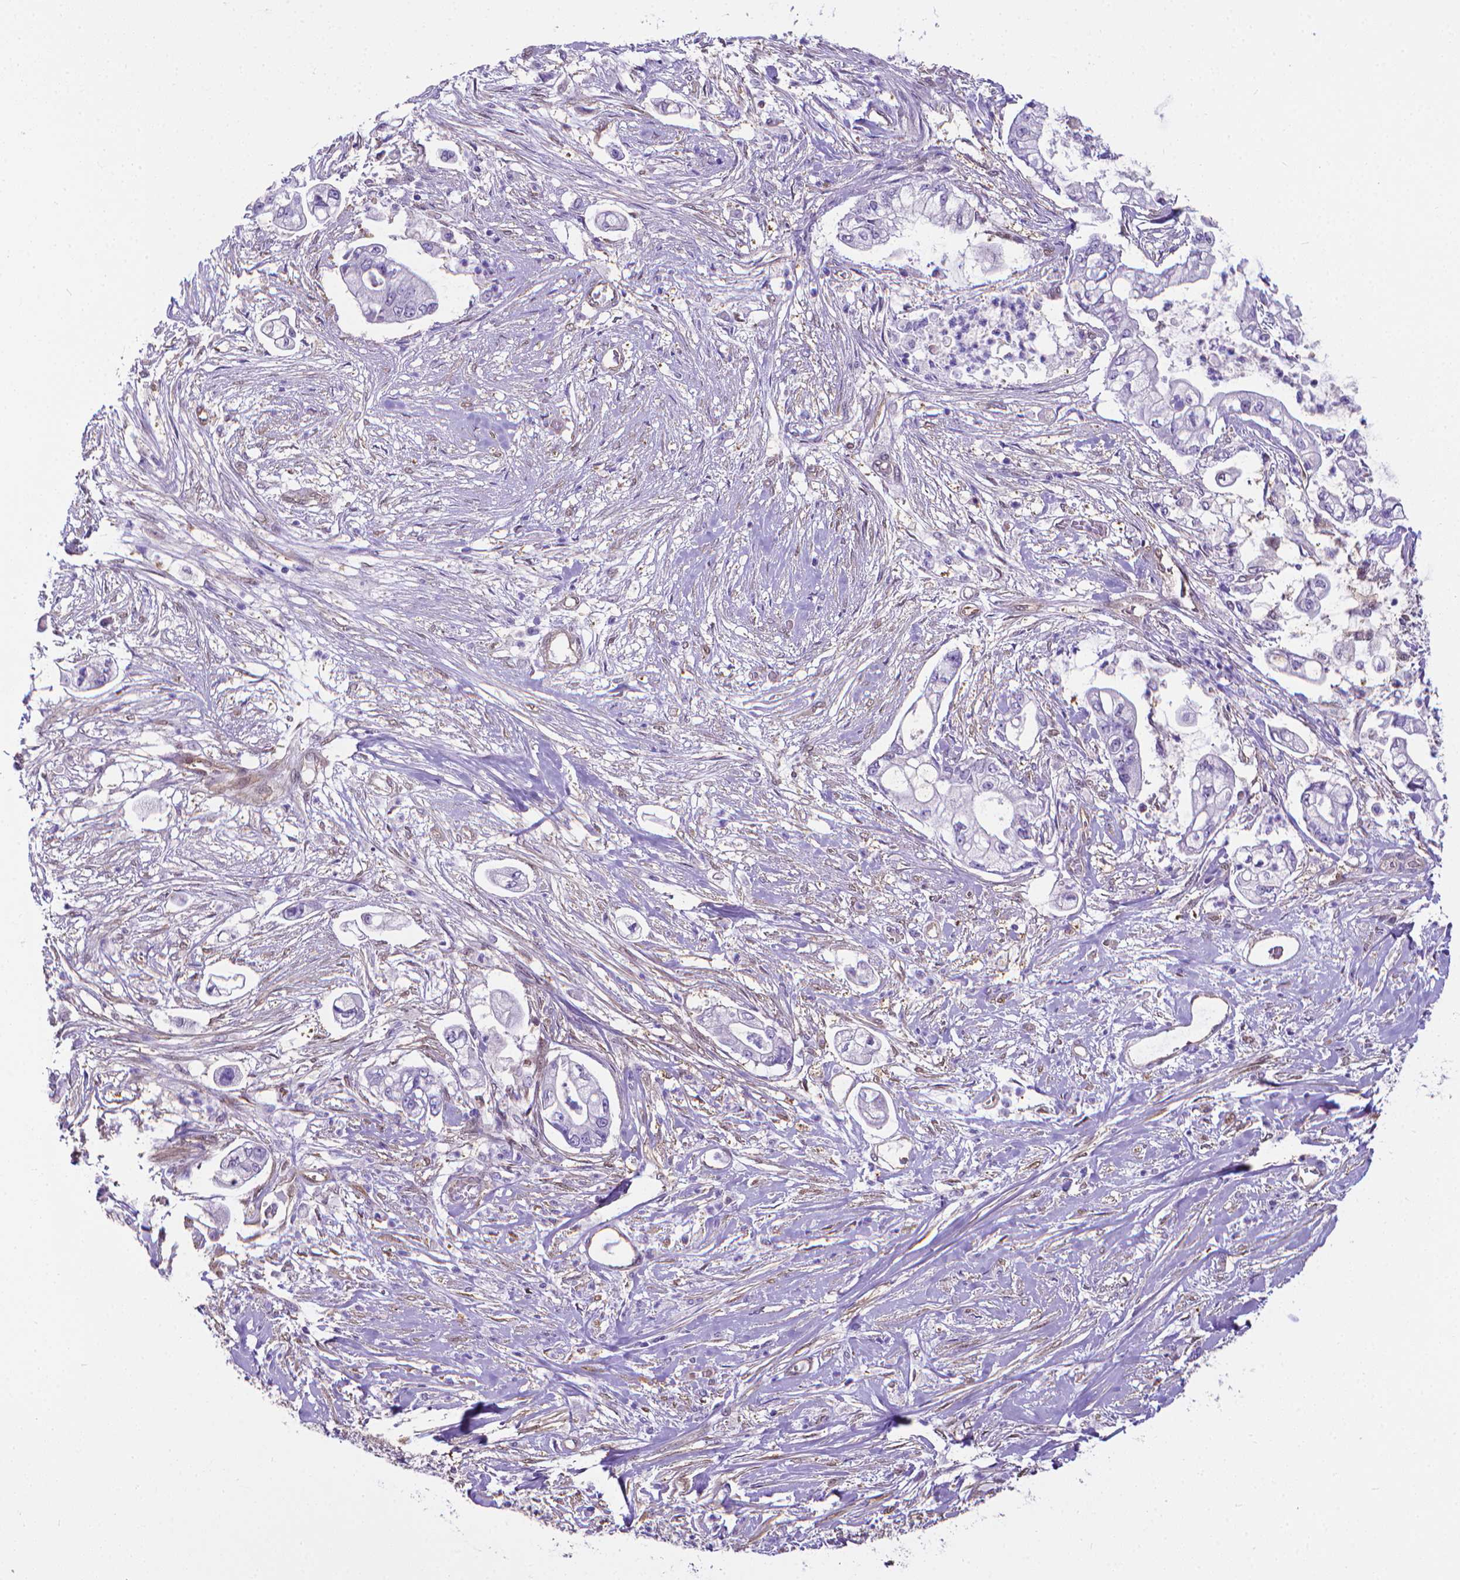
{"staining": {"intensity": "negative", "quantity": "none", "location": "none"}, "tissue": "pancreatic cancer", "cell_type": "Tumor cells", "image_type": "cancer", "snomed": [{"axis": "morphology", "description": "Adenocarcinoma, NOS"}, {"axis": "topography", "description": "Pancreas"}], "caption": "This is a micrograph of IHC staining of pancreatic adenocarcinoma, which shows no staining in tumor cells.", "gene": "CLIC4", "patient": {"sex": "female", "age": 69}}